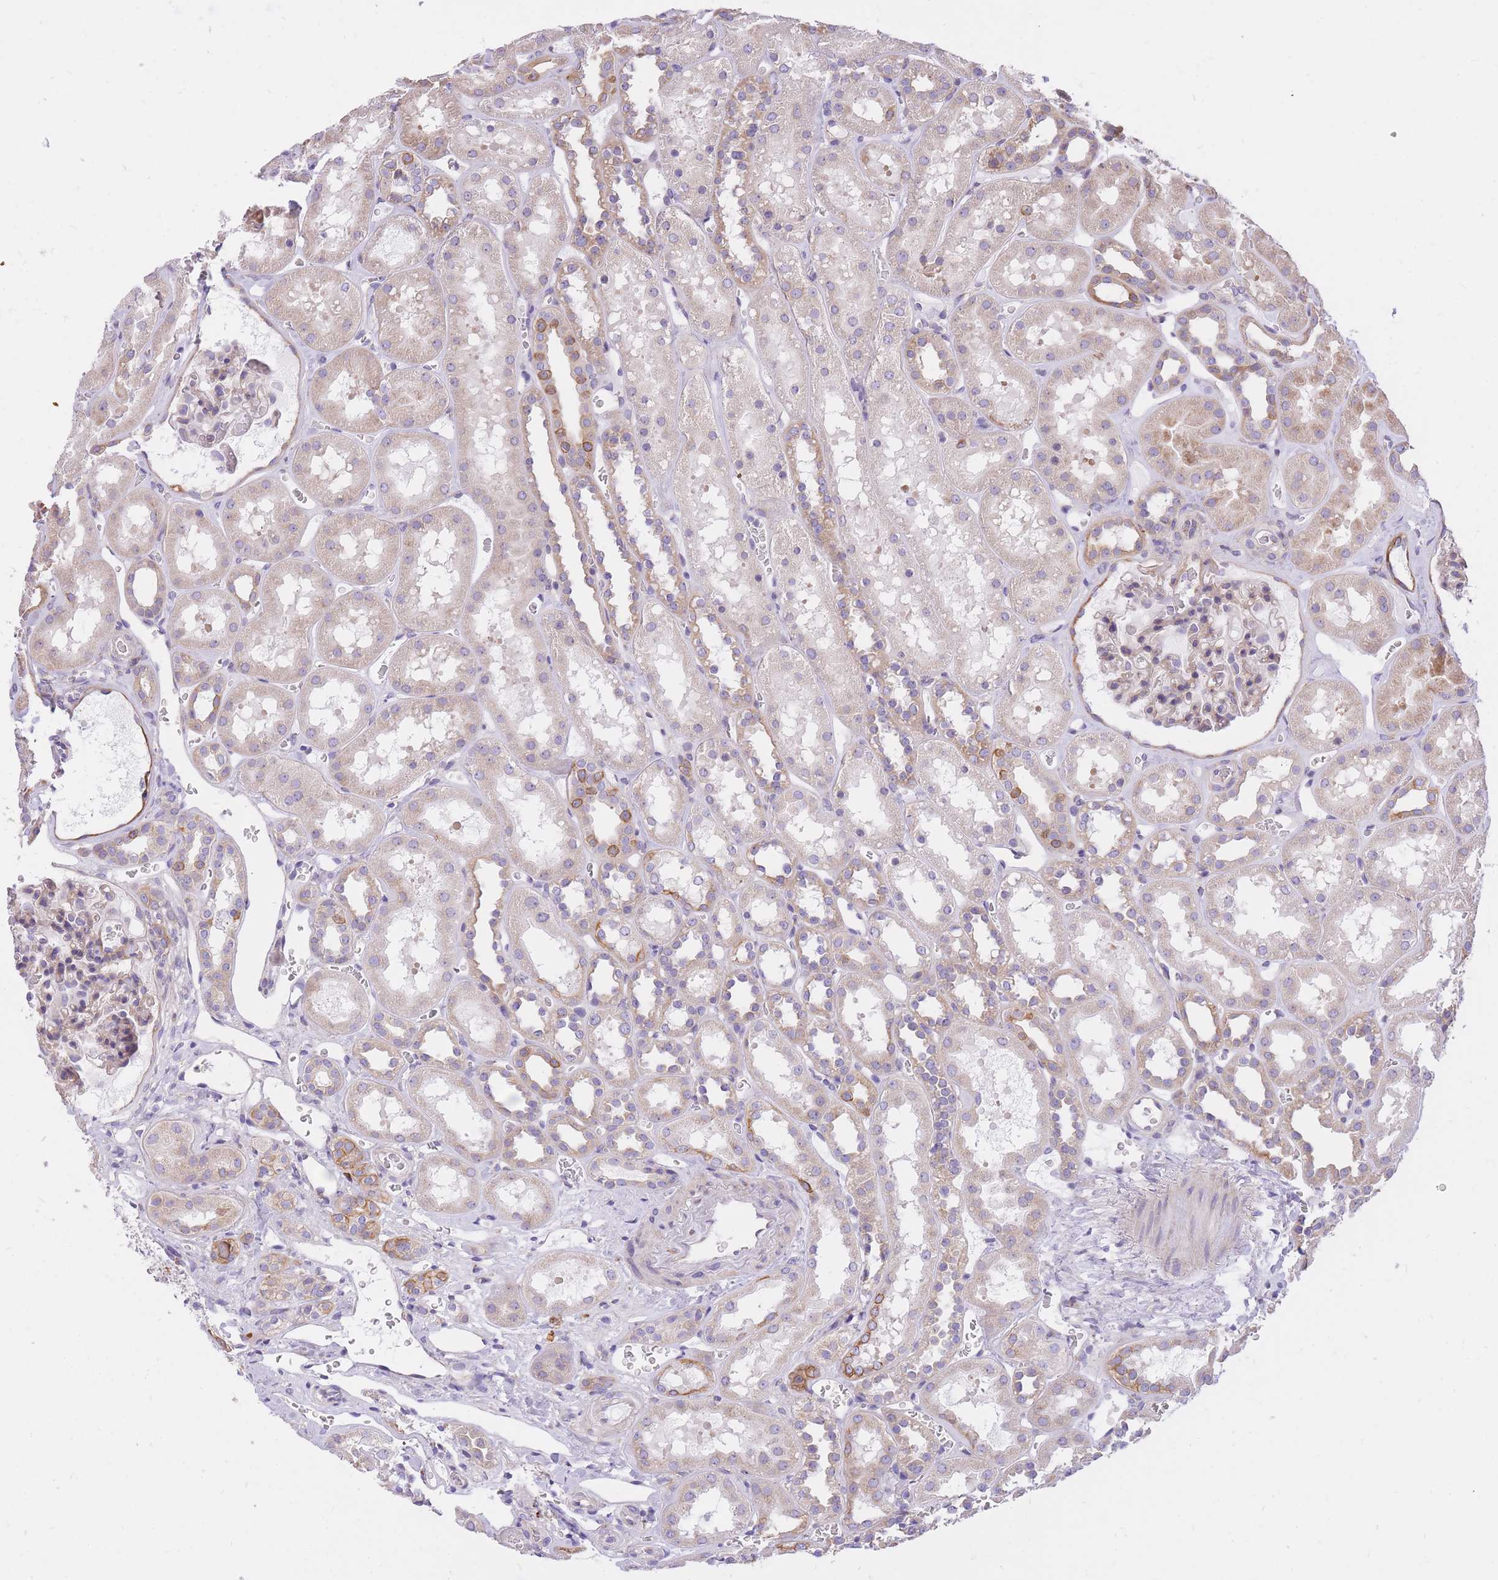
{"staining": {"intensity": "weak", "quantity": "25%-75%", "location": "cytoplasmic/membranous"}, "tissue": "kidney", "cell_type": "Cells in glomeruli", "image_type": "normal", "snomed": [{"axis": "morphology", "description": "Normal tissue, NOS"}, {"axis": "topography", "description": "Kidney"}], "caption": "Cells in glomeruli exhibit weak cytoplasmic/membranous staining in about 25%-75% of cells in unremarkable kidney.", "gene": "GBP7", "patient": {"sex": "female", "age": 41}}